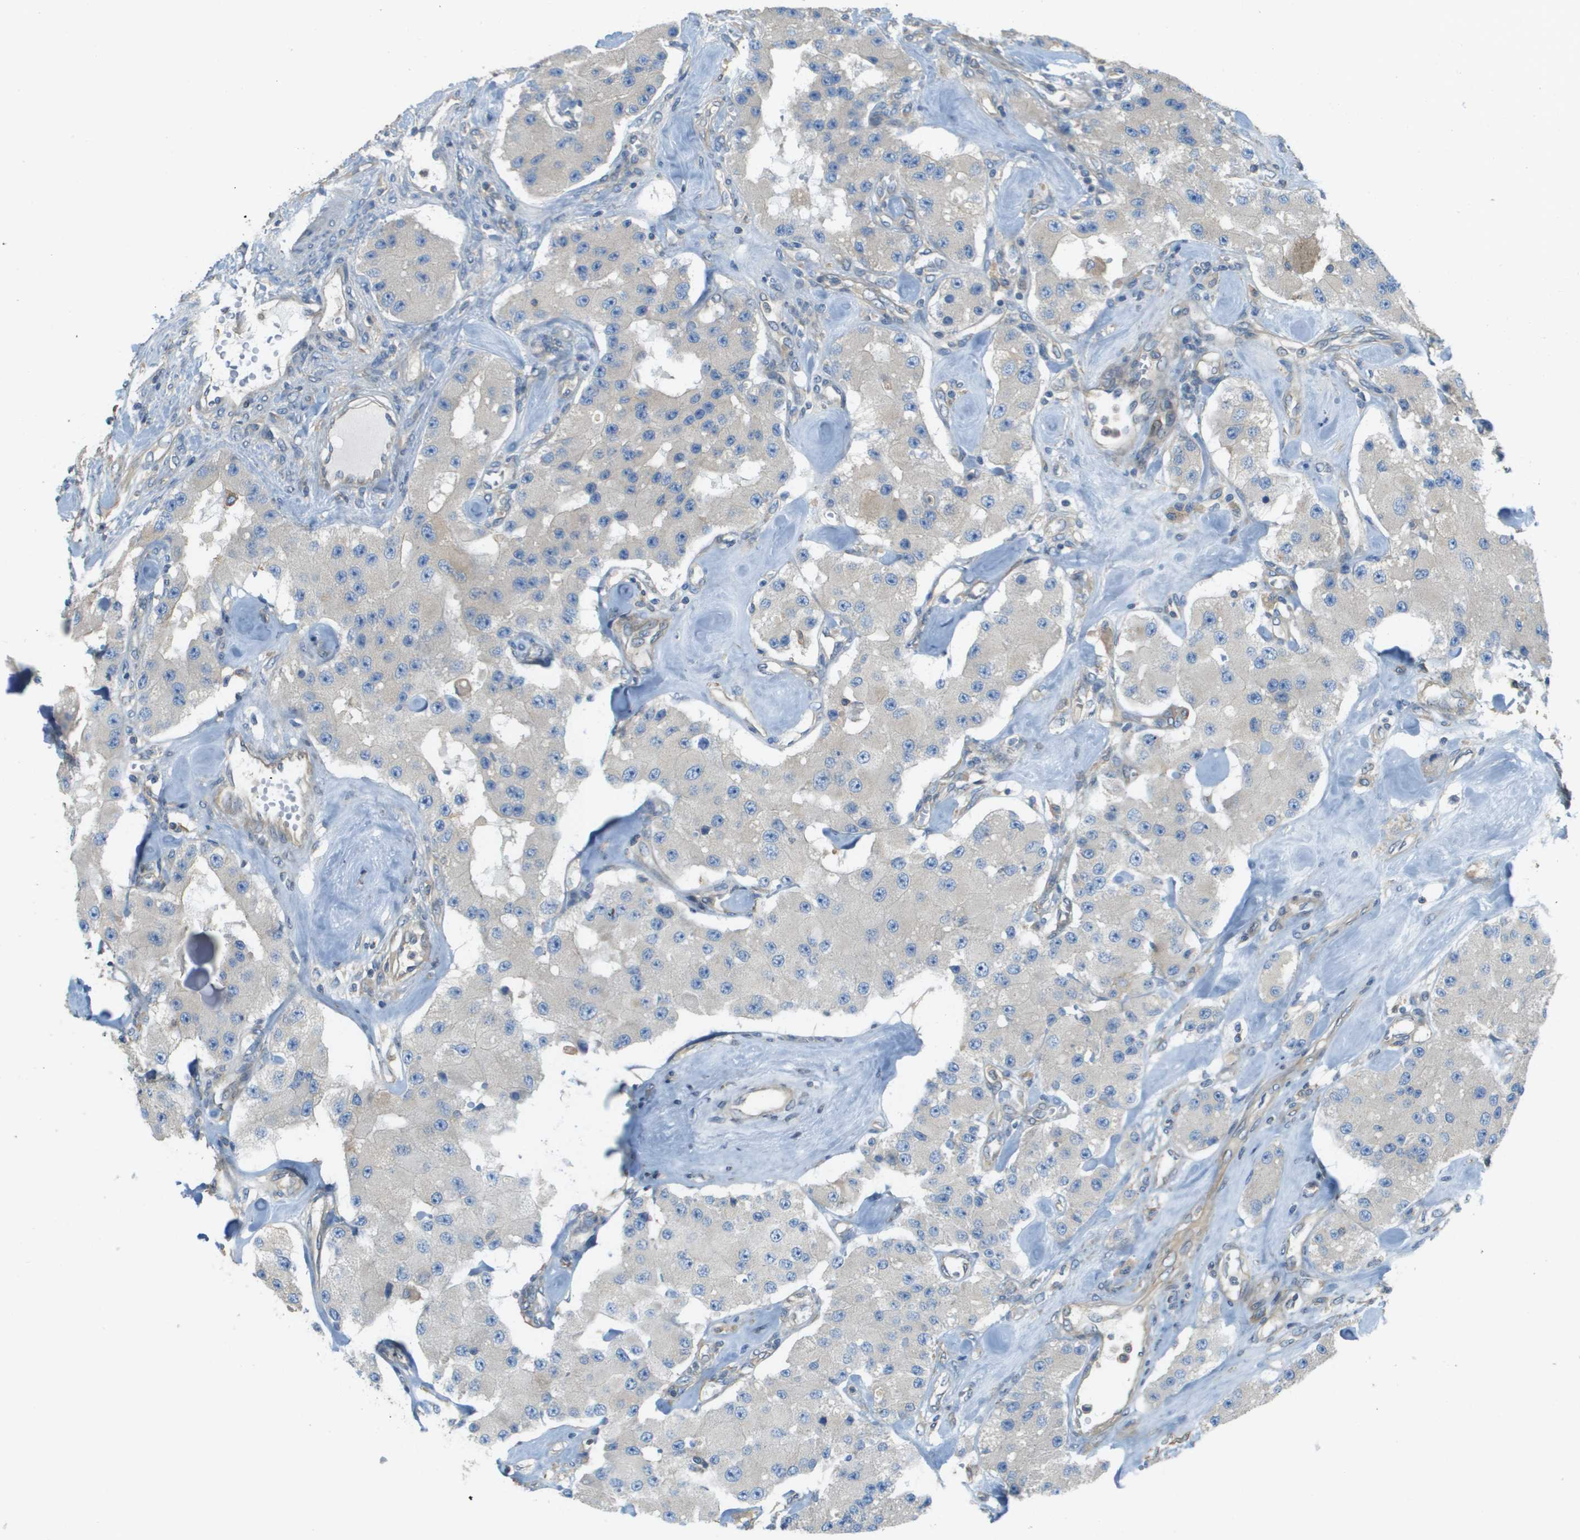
{"staining": {"intensity": "negative", "quantity": "none", "location": "none"}, "tissue": "carcinoid", "cell_type": "Tumor cells", "image_type": "cancer", "snomed": [{"axis": "morphology", "description": "Carcinoid, malignant, NOS"}, {"axis": "topography", "description": "Pancreas"}], "caption": "Immunohistochemistry of malignant carcinoid reveals no staining in tumor cells. (DAB (3,3'-diaminobenzidine) immunohistochemistry visualized using brightfield microscopy, high magnification).", "gene": "DNAJB11", "patient": {"sex": "male", "age": 41}}